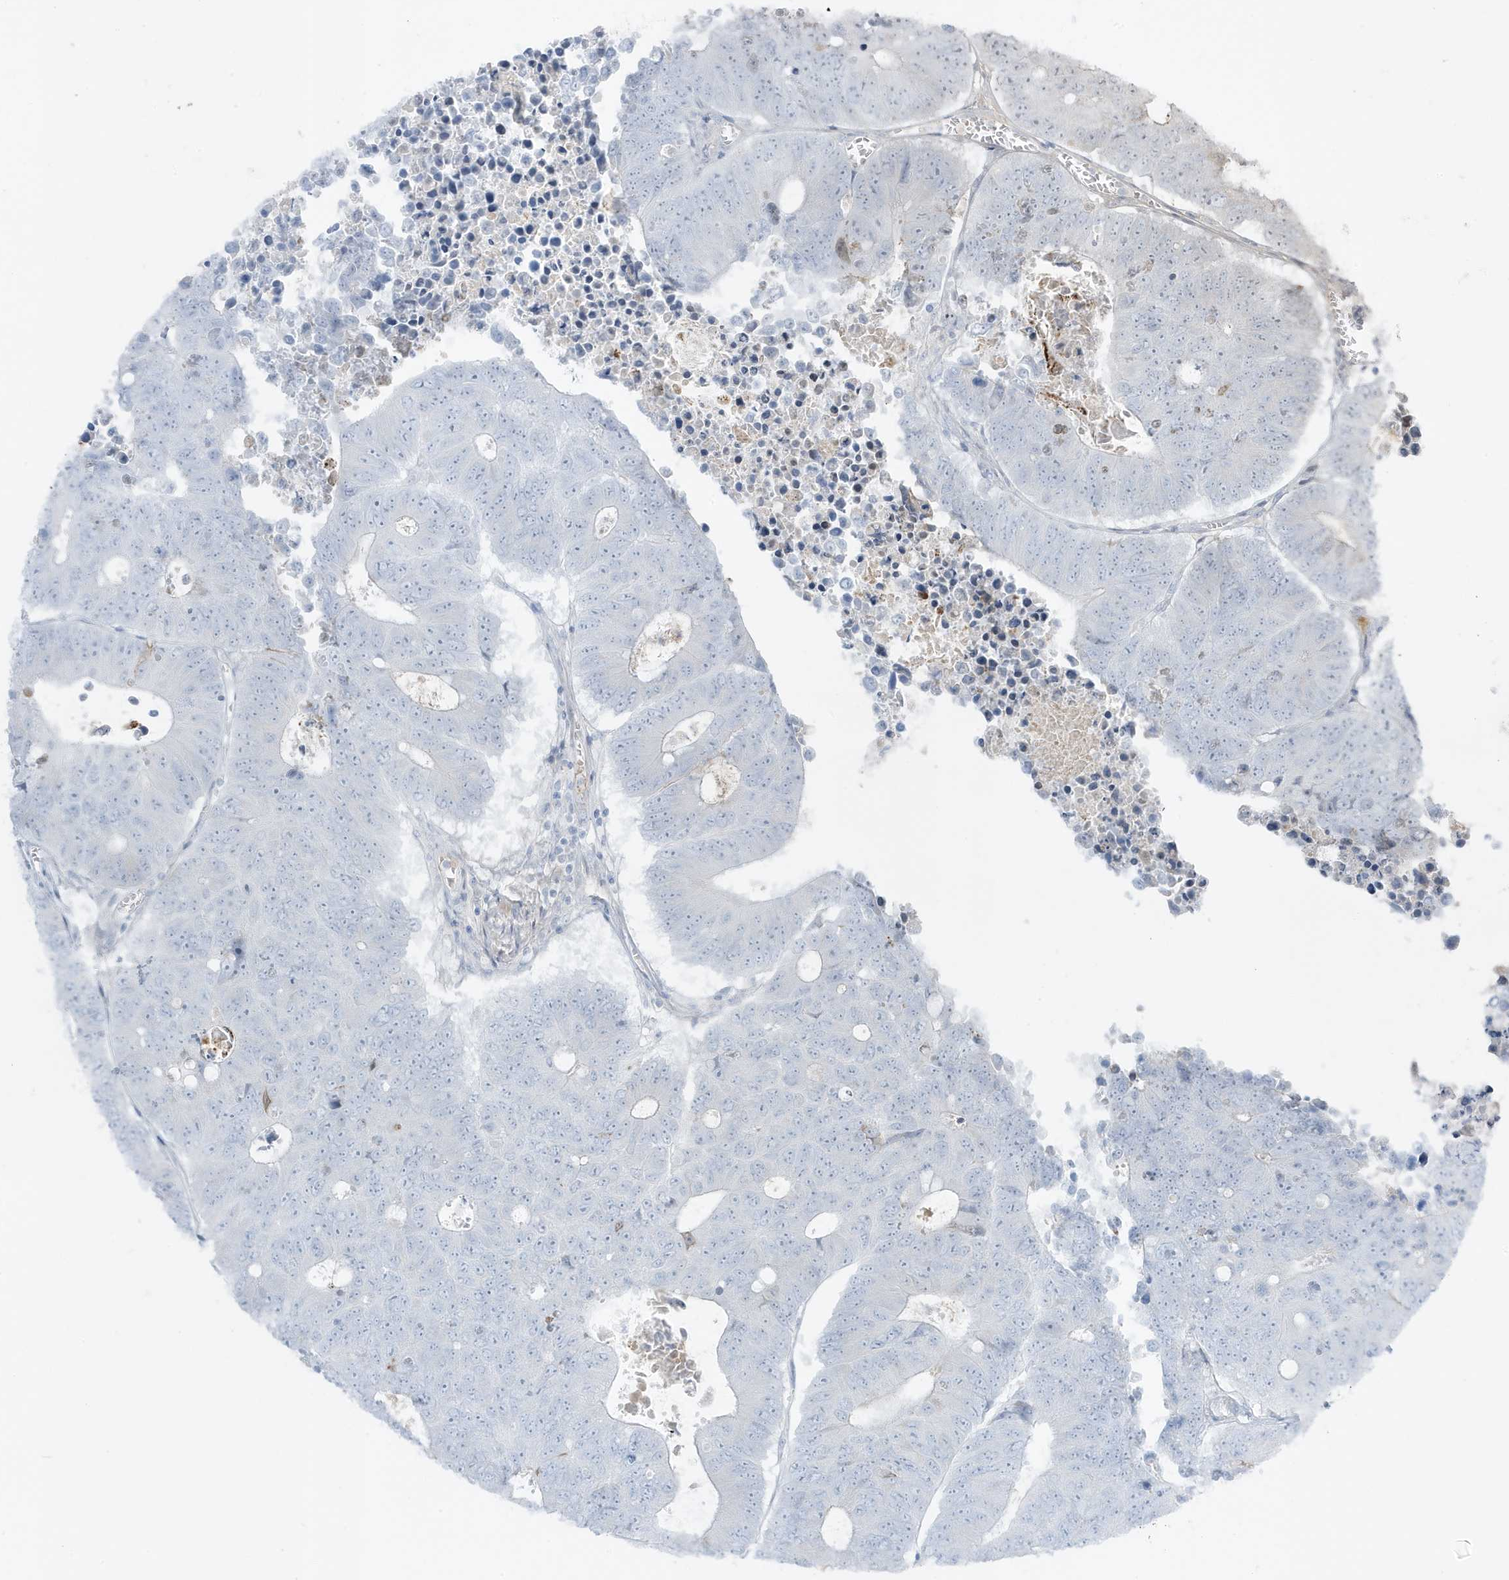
{"staining": {"intensity": "negative", "quantity": "none", "location": "none"}, "tissue": "colorectal cancer", "cell_type": "Tumor cells", "image_type": "cancer", "snomed": [{"axis": "morphology", "description": "Adenocarcinoma, NOS"}, {"axis": "topography", "description": "Colon"}], "caption": "The IHC micrograph has no significant positivity in tumor cells of colorectal cancer (adenocarcinoma) tissue.", "gene": "FNDC1", "patient": {"sex": "male", "age": 87}}